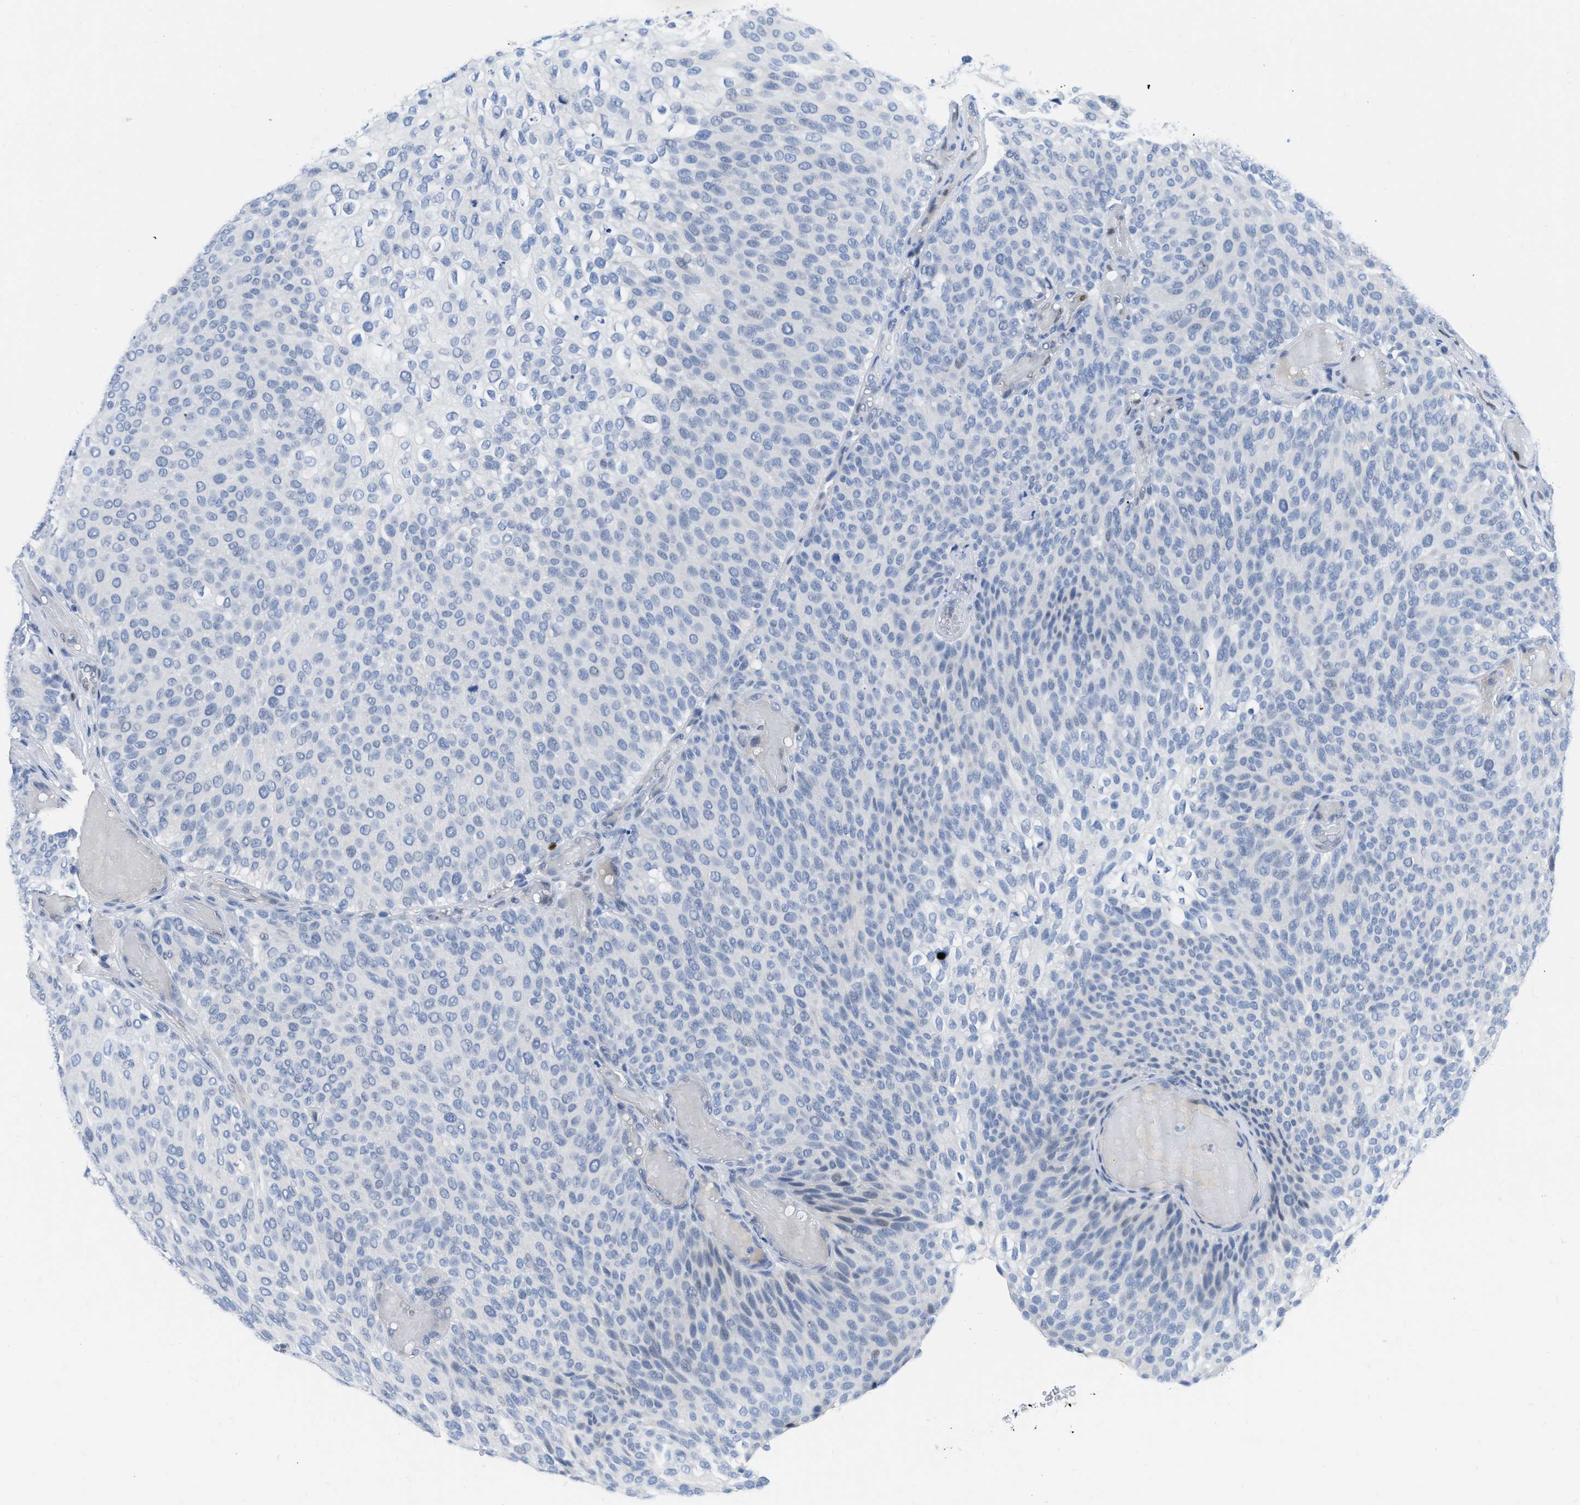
{"staining": {"intensity": "negative", "quantity": "none", "location": "none"}, "tissue": "urothelial cancer", "cell_type": "Tumor cells", "image_type": "cancer", "snomed": [{"axis": "morphology", "description": "Urothelial carcinoma, Low grade"}, {"axis": "topography", "description": "Urinary bladder"}], "caption": "Micrograph shows no significant protein staining in tumor cells of low-grade urothelial carcinoma. (Immunohistochemistry, brightfield microscopy, high magnification).", "gene": "TCF7", "patient": {"sex": "male", "age": 78}}